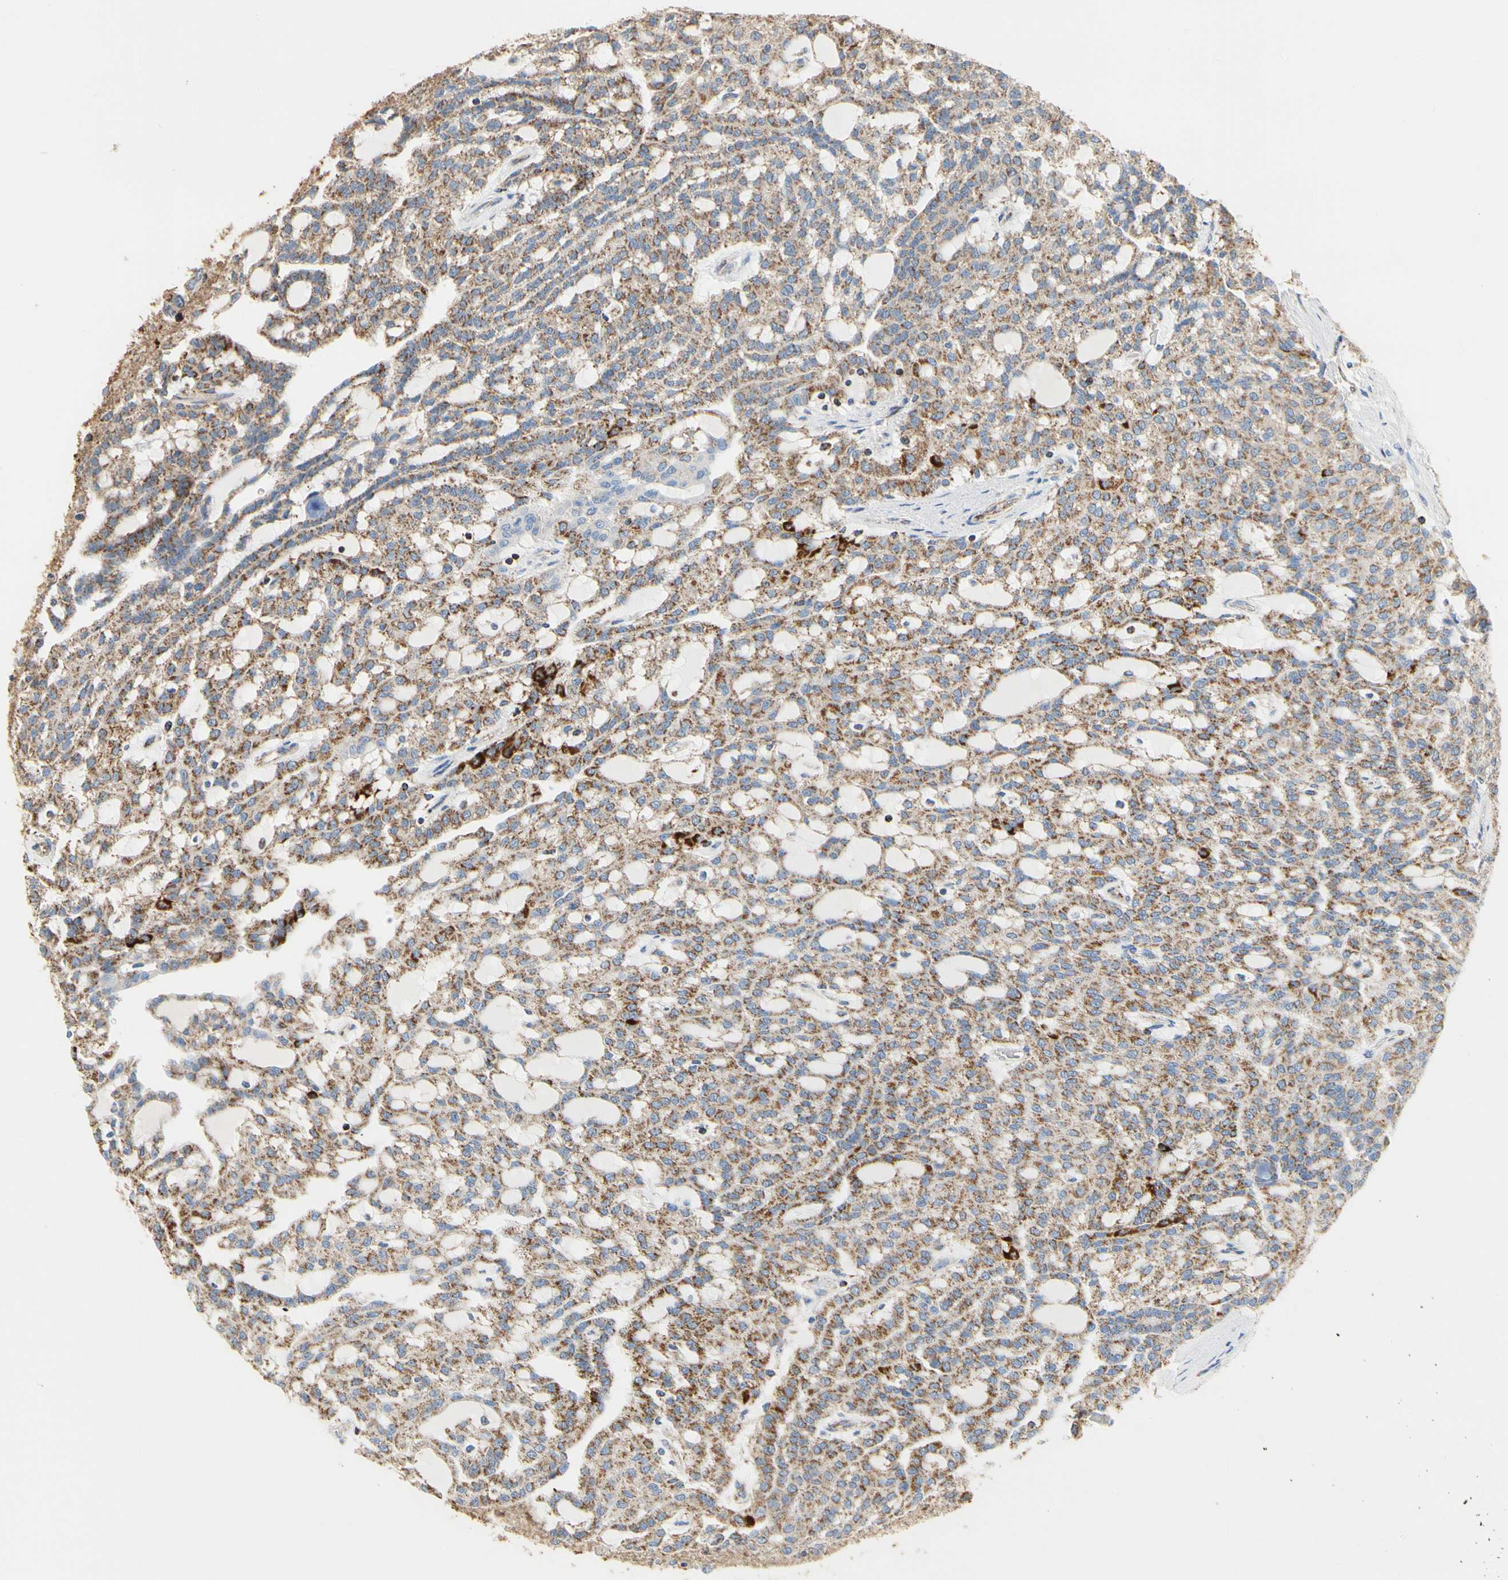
{"staining": {"intensity": "strong", "quantity": "<25%", "location": "none"}, "tissue": "renal cancer", "cell_type": "Tumor cells", "image_type": "cancer", "snomed": [{"axis": "morphology", "description": "Adenocarcinoma, NOS"}, {"axis": "topography", "description": "Kidney"}], "caption": "Renal cancer (adenocarcinoma) stained with a protein marker displays strong staining in tumor cells.", "gene": "TUBA1A", "patient": {"sex": "male", "age": 63}}